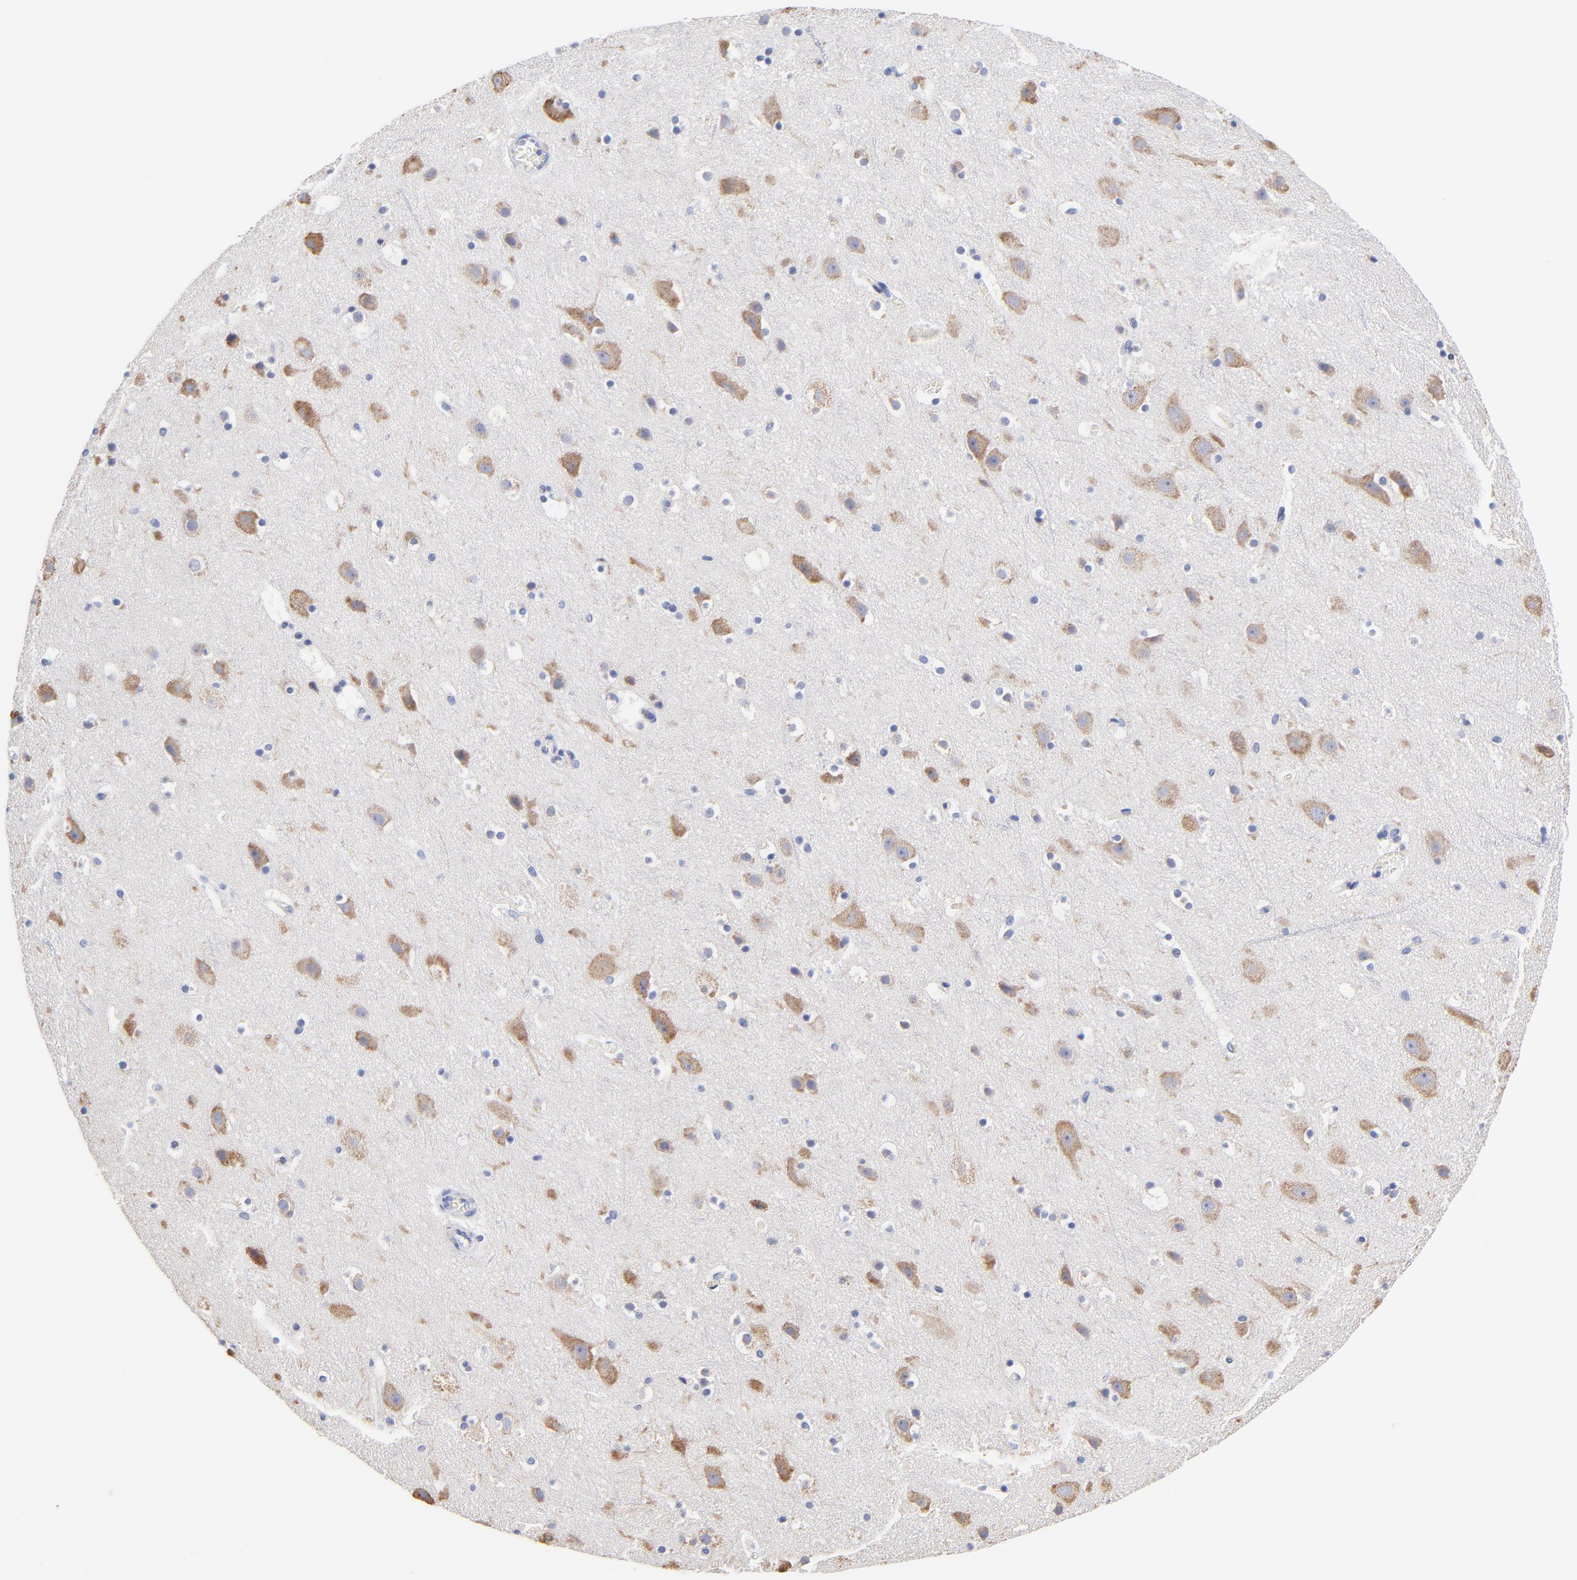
{"staining": {"intensity": "negative", "quantity": "none", "location": "none"}, "tissue": "cerebral cortex", "cell_type": "Endothelial cells", "image_type": "normal", "snomed": [{"axis": "morphology", "description": "Normal tissue, NOS"}, {"axis": "topography", "description": "Cerebral cortex"}], "caption": "Unremarkable cerebral cortex was stained to show a protein in brown. There is no significant staining in endothelial cells. (DAB IHC visualized using brightfield microscopy, high magnification).", "gene": "LAX1", "patient": {"sex": "male", "age": 45}}